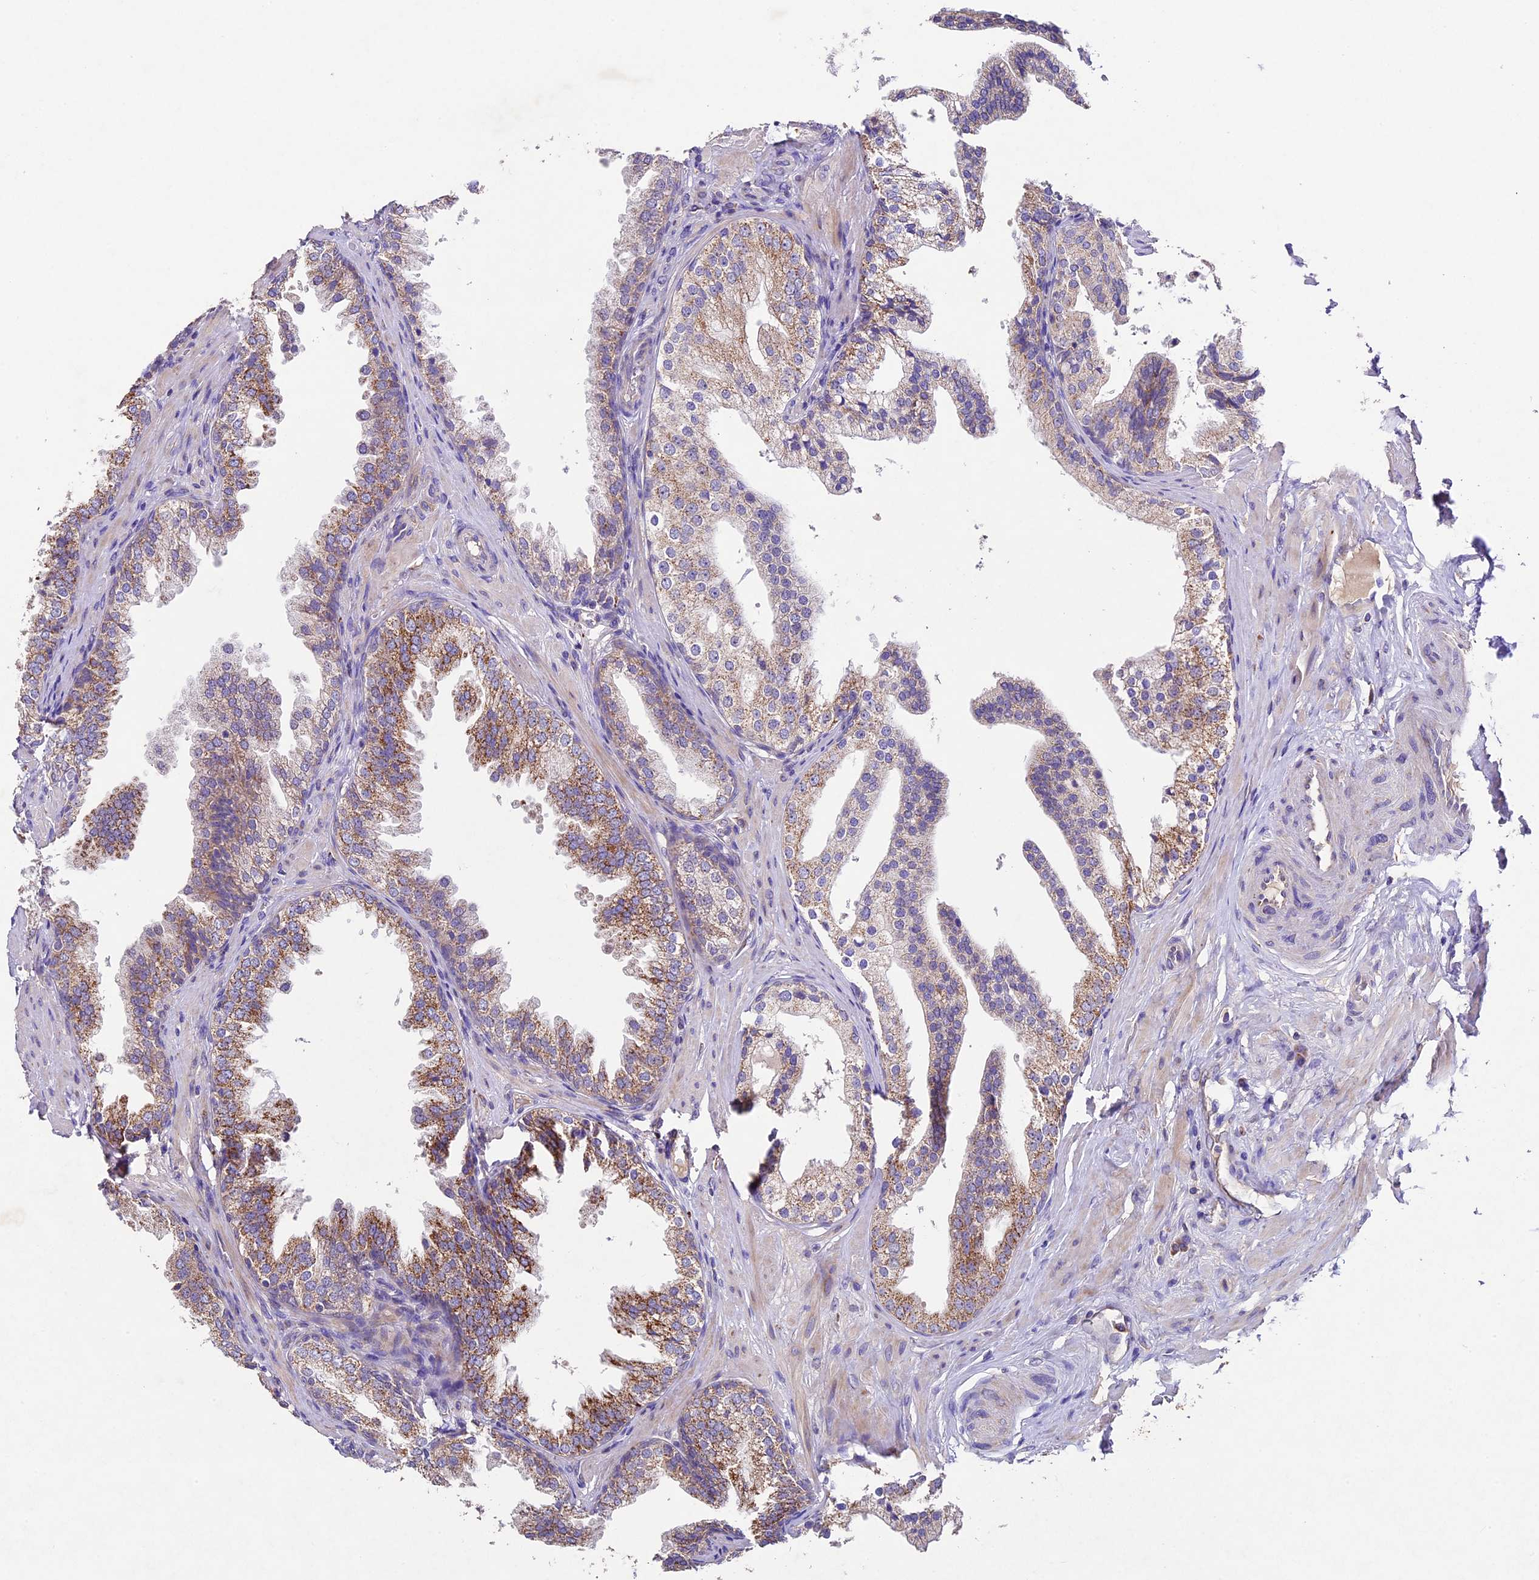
{"staining": {"intensity": "moderate", "quantity": "25%-75%", "location": "cytoplasmic/membranous"}, "tissue": "prostate", "cell_type": "Glandular cells", "image_type": "normal", "snomed": [{"axis": "morphology", "description": "Normal tissue, NOS"}, {"axis": "topography", "description": "Prostate"}], "caption": "DAB immunohistochemical staining of benign human prostate displays moderate cytoplasmic/membranous protein expression in about 25%-75% of glandular cells. (DAB (3,3'-diaminobenzidine) = brown stain, brightfield microscopy at high magnification).", "gene": "PMPCB", "patient": {"sex": "male", "age": 60}}